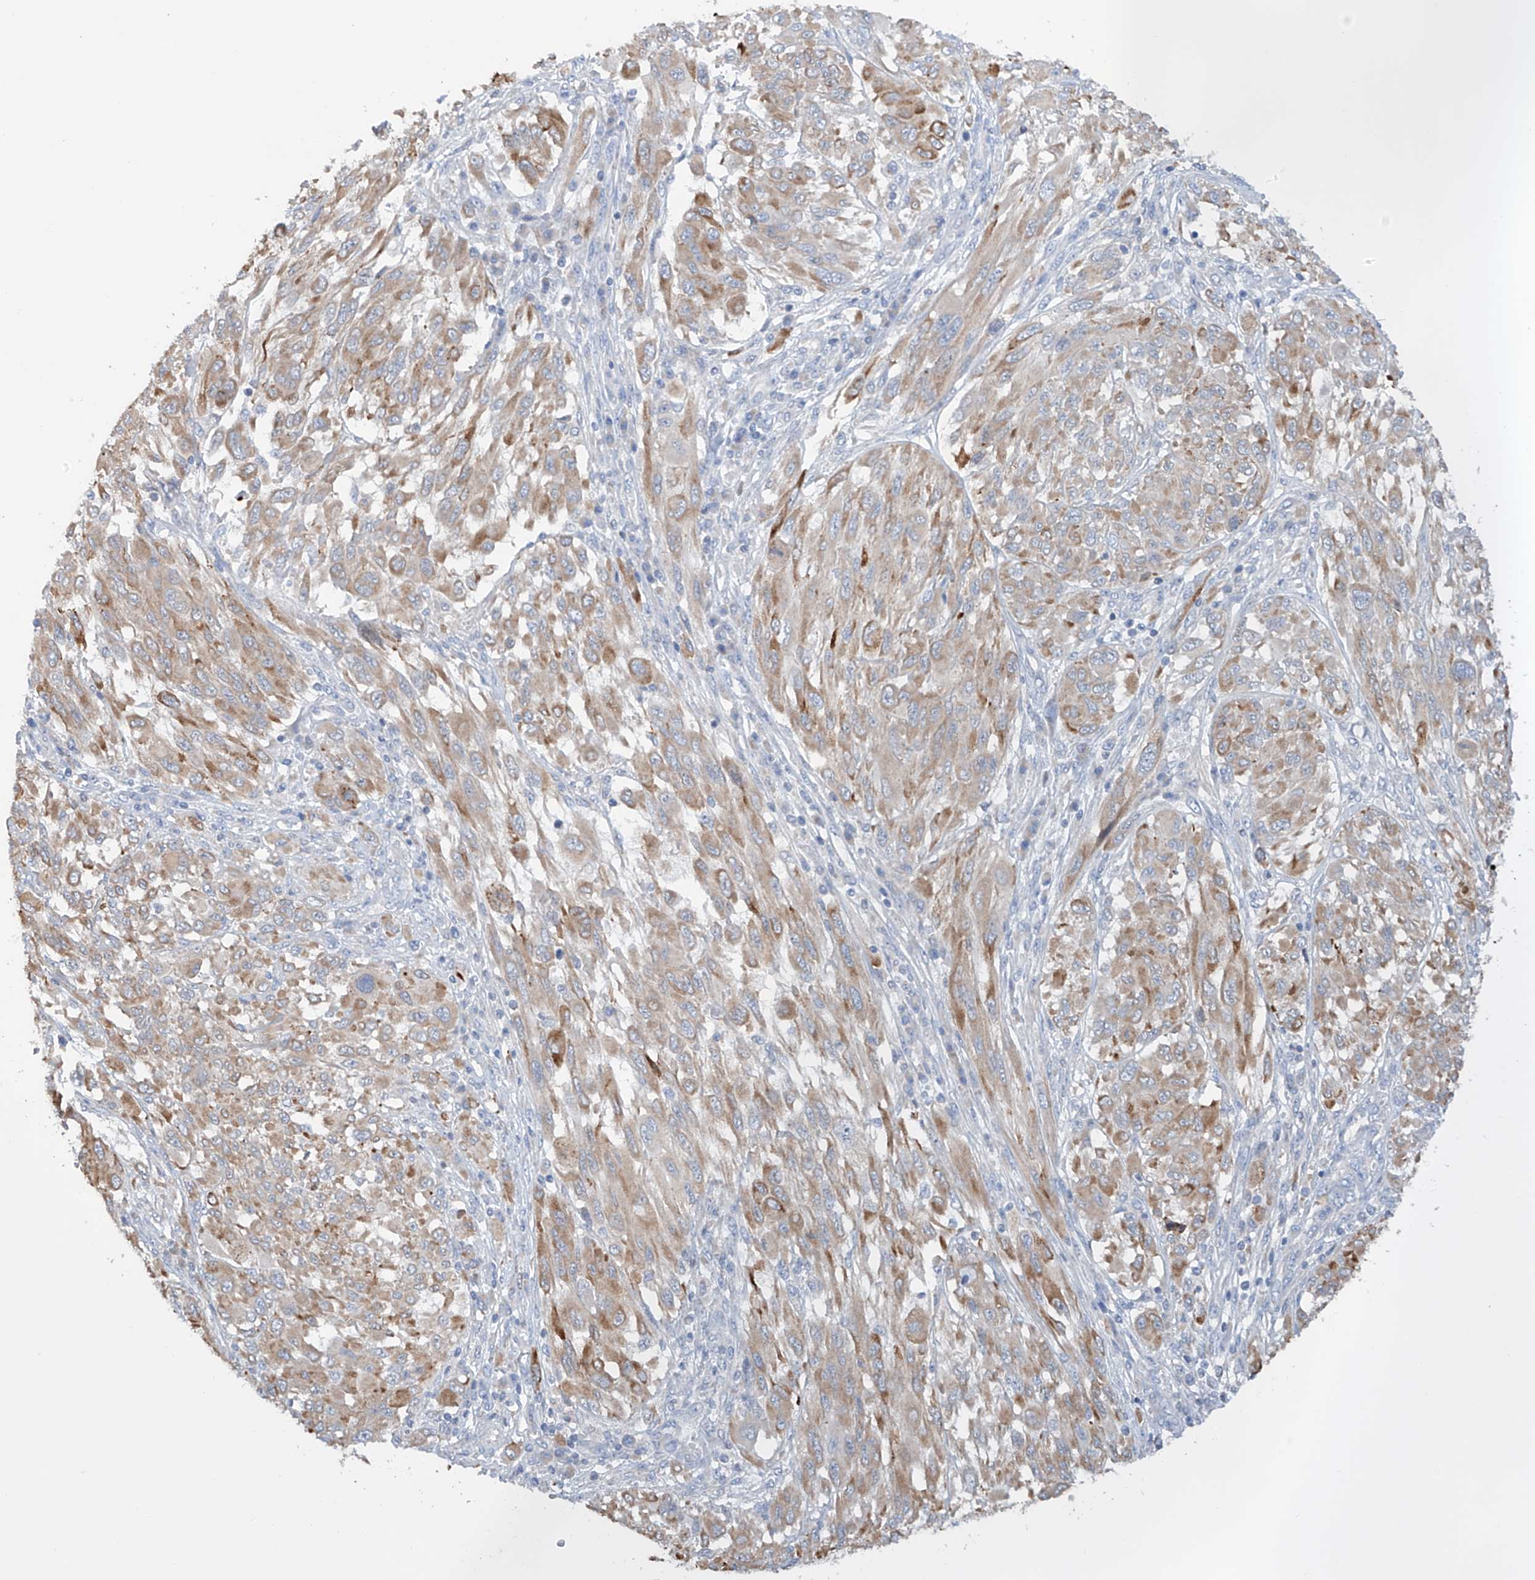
{"staining": {"intensity": "weak", "quantity": ">75%", "location": "cytoplasmic/membranous"}, "tissue": "melanoma", "cell_type": "Tumor cells", "image_type": "cancer", "snomed": [{"axis": "morphology", "description": "Malignant melanoma, NOS"}, {"axis": "topography", "description": "Skin"}], "caption": "Human malignant melanoma stained for a protein (brown) displays weak cytoplasmic/membranous positive positivity in approximately >75% of tumor cells.", "gene": "GPC4", "patient": {"sex": "female", "age": 91}}